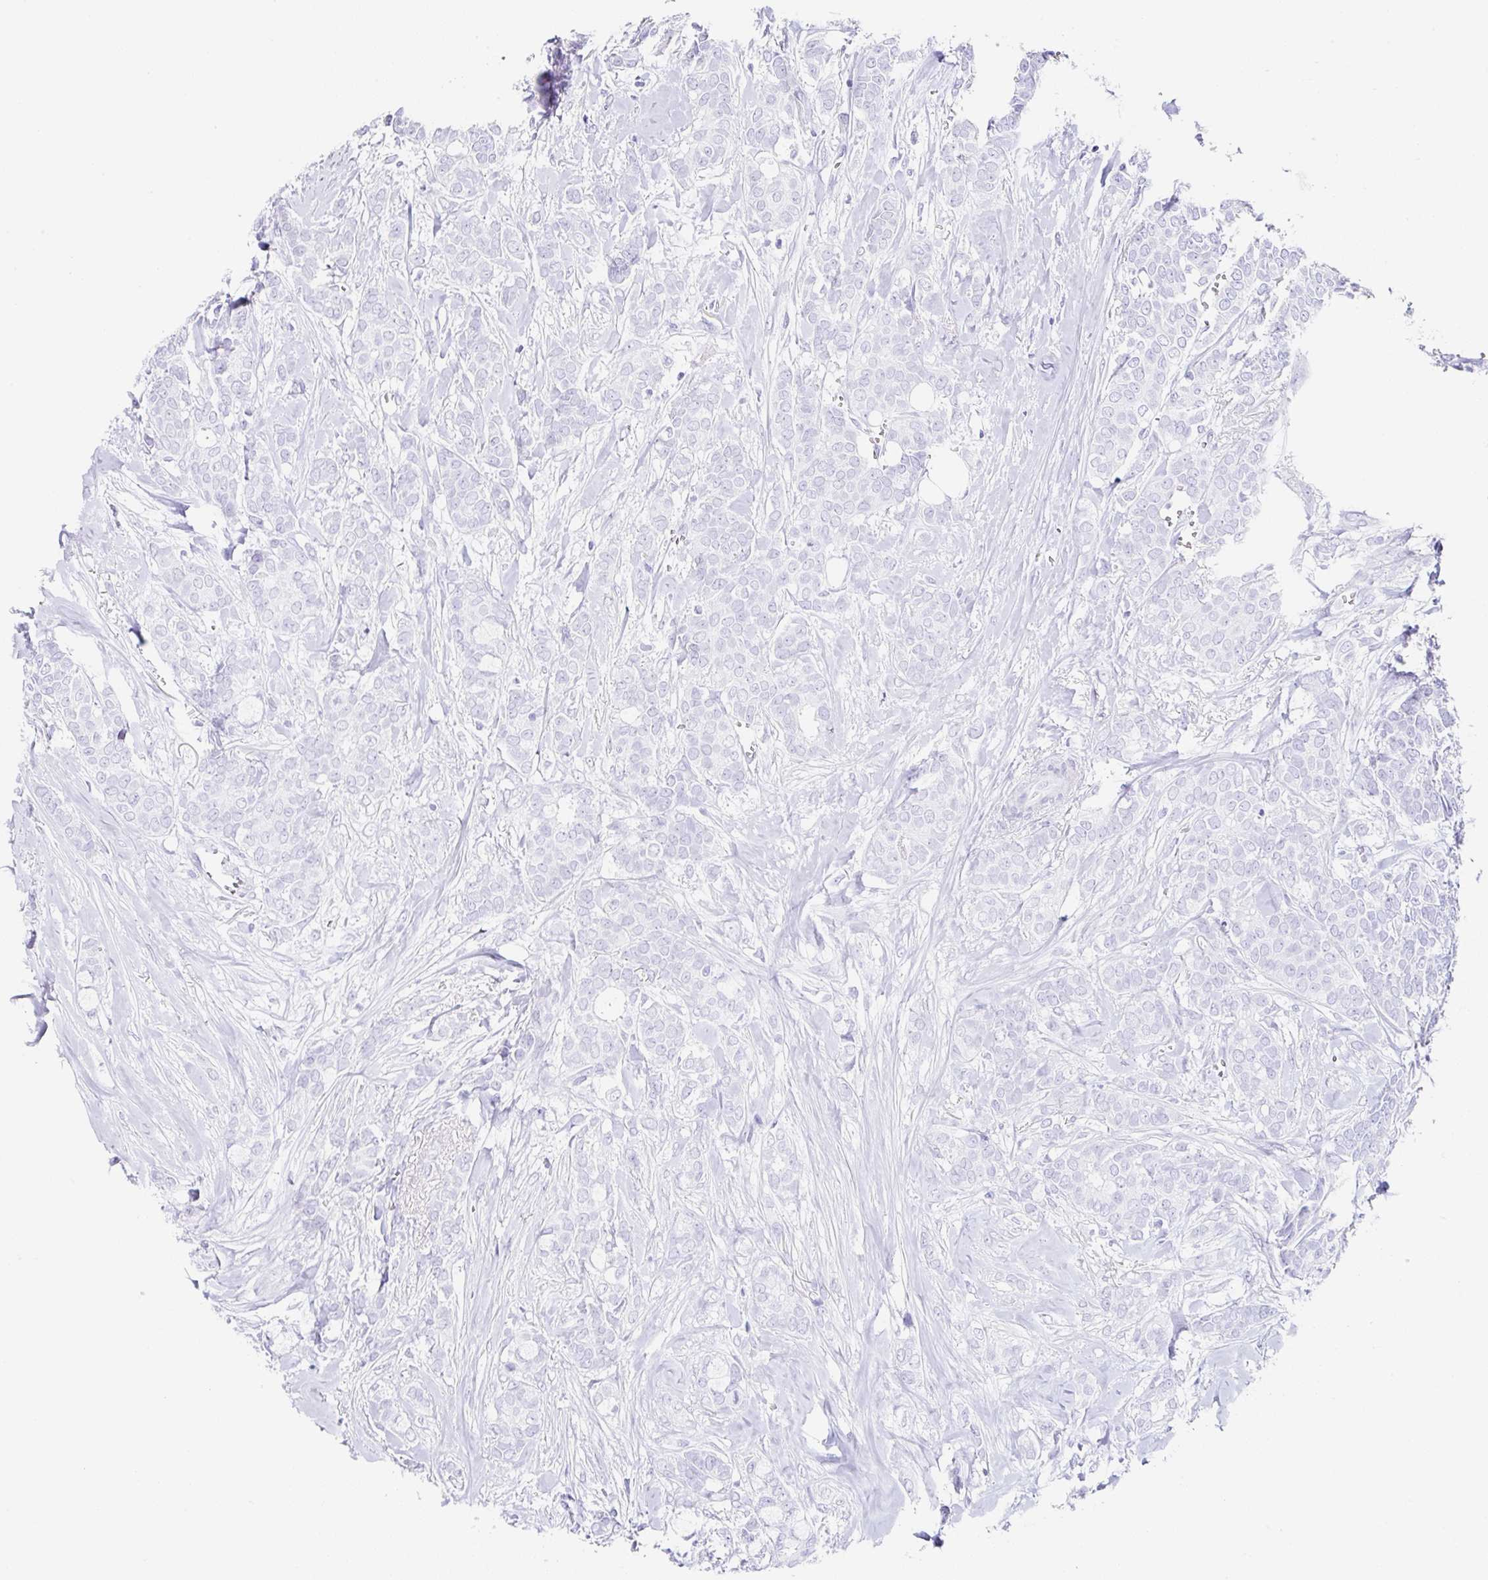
{"staining": {"intensity": "negative", "quantity": "none", "location": "none"}, "tissue": "breast cancer", "cell_type": "Tumor cells", "image_type": "cancer", "snomed": [{"axis": "morphology", "description": "Duct carcinoma"}, {"axis": "topography", "description": "Breast"}], "caption": "This is an immunohistochemistry histopathology image of breast cancer. There is no staining in tumor cells.", "gene": "CLDND2", "patient": {"sex": "female", "age": 84}}